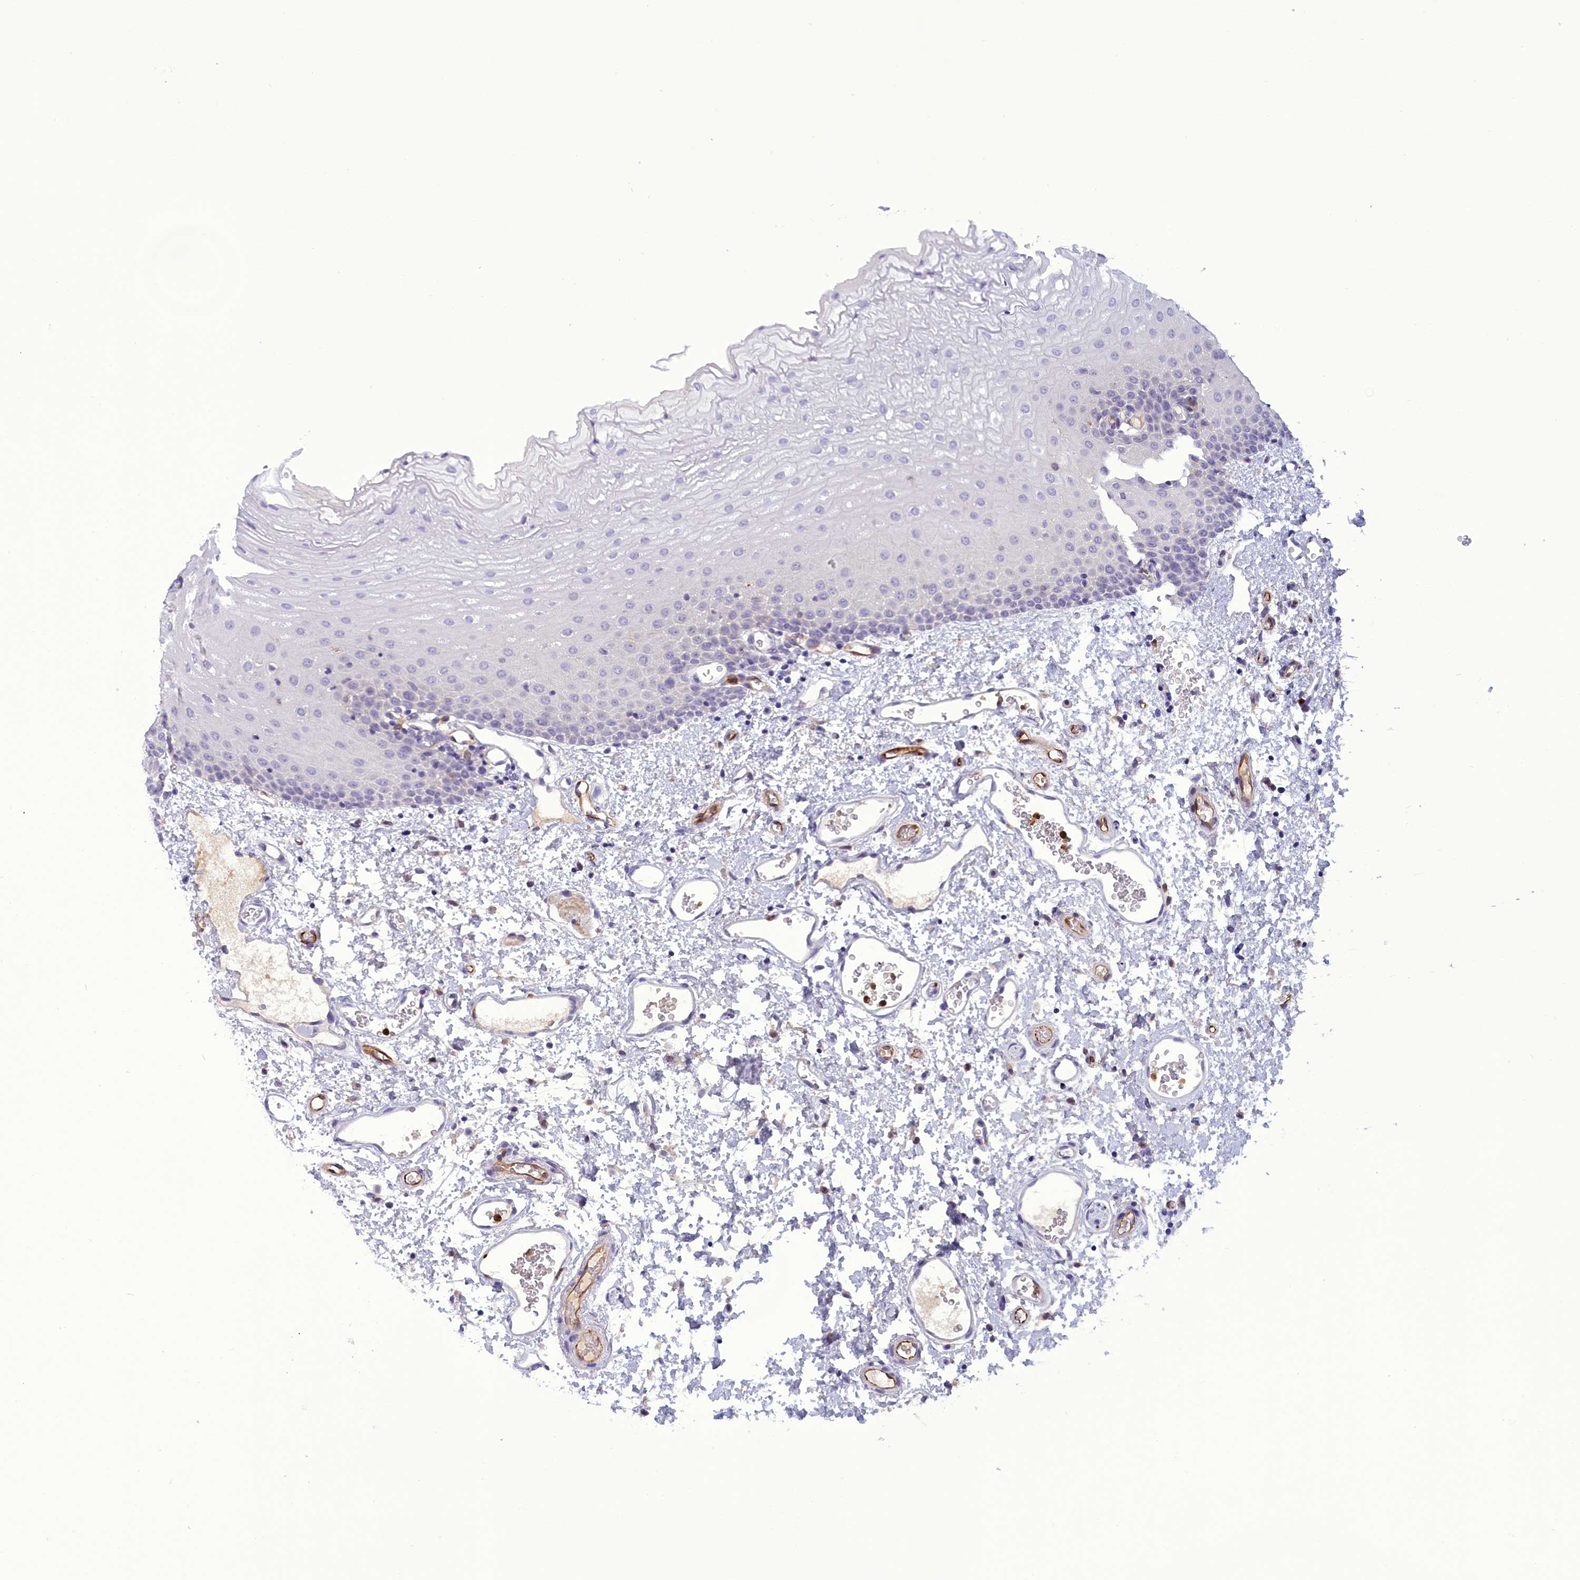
{"staining": {"intensity": "weak", "quantity": "<25%", "location": "cytoplasmic/membranous"}, "tissue": "oral mucosa", "cell_type": "Squamous epithelial cells", "image_type": "normal", "snomed": [{"axis": "morphology", "description": "Normal tissue, NOS"}, {"axis": "topography", "description": "Oral tissue"}], "caption": "Histopathology image shows no protein expression in squamous epithelial cells of unremarkable oral mucosa. (DAB immunohistochemistry (IHC) with hematoxylin counter stain).", "gene": "FAM149B1", "patient": {"sex": "female", "age": 70}}